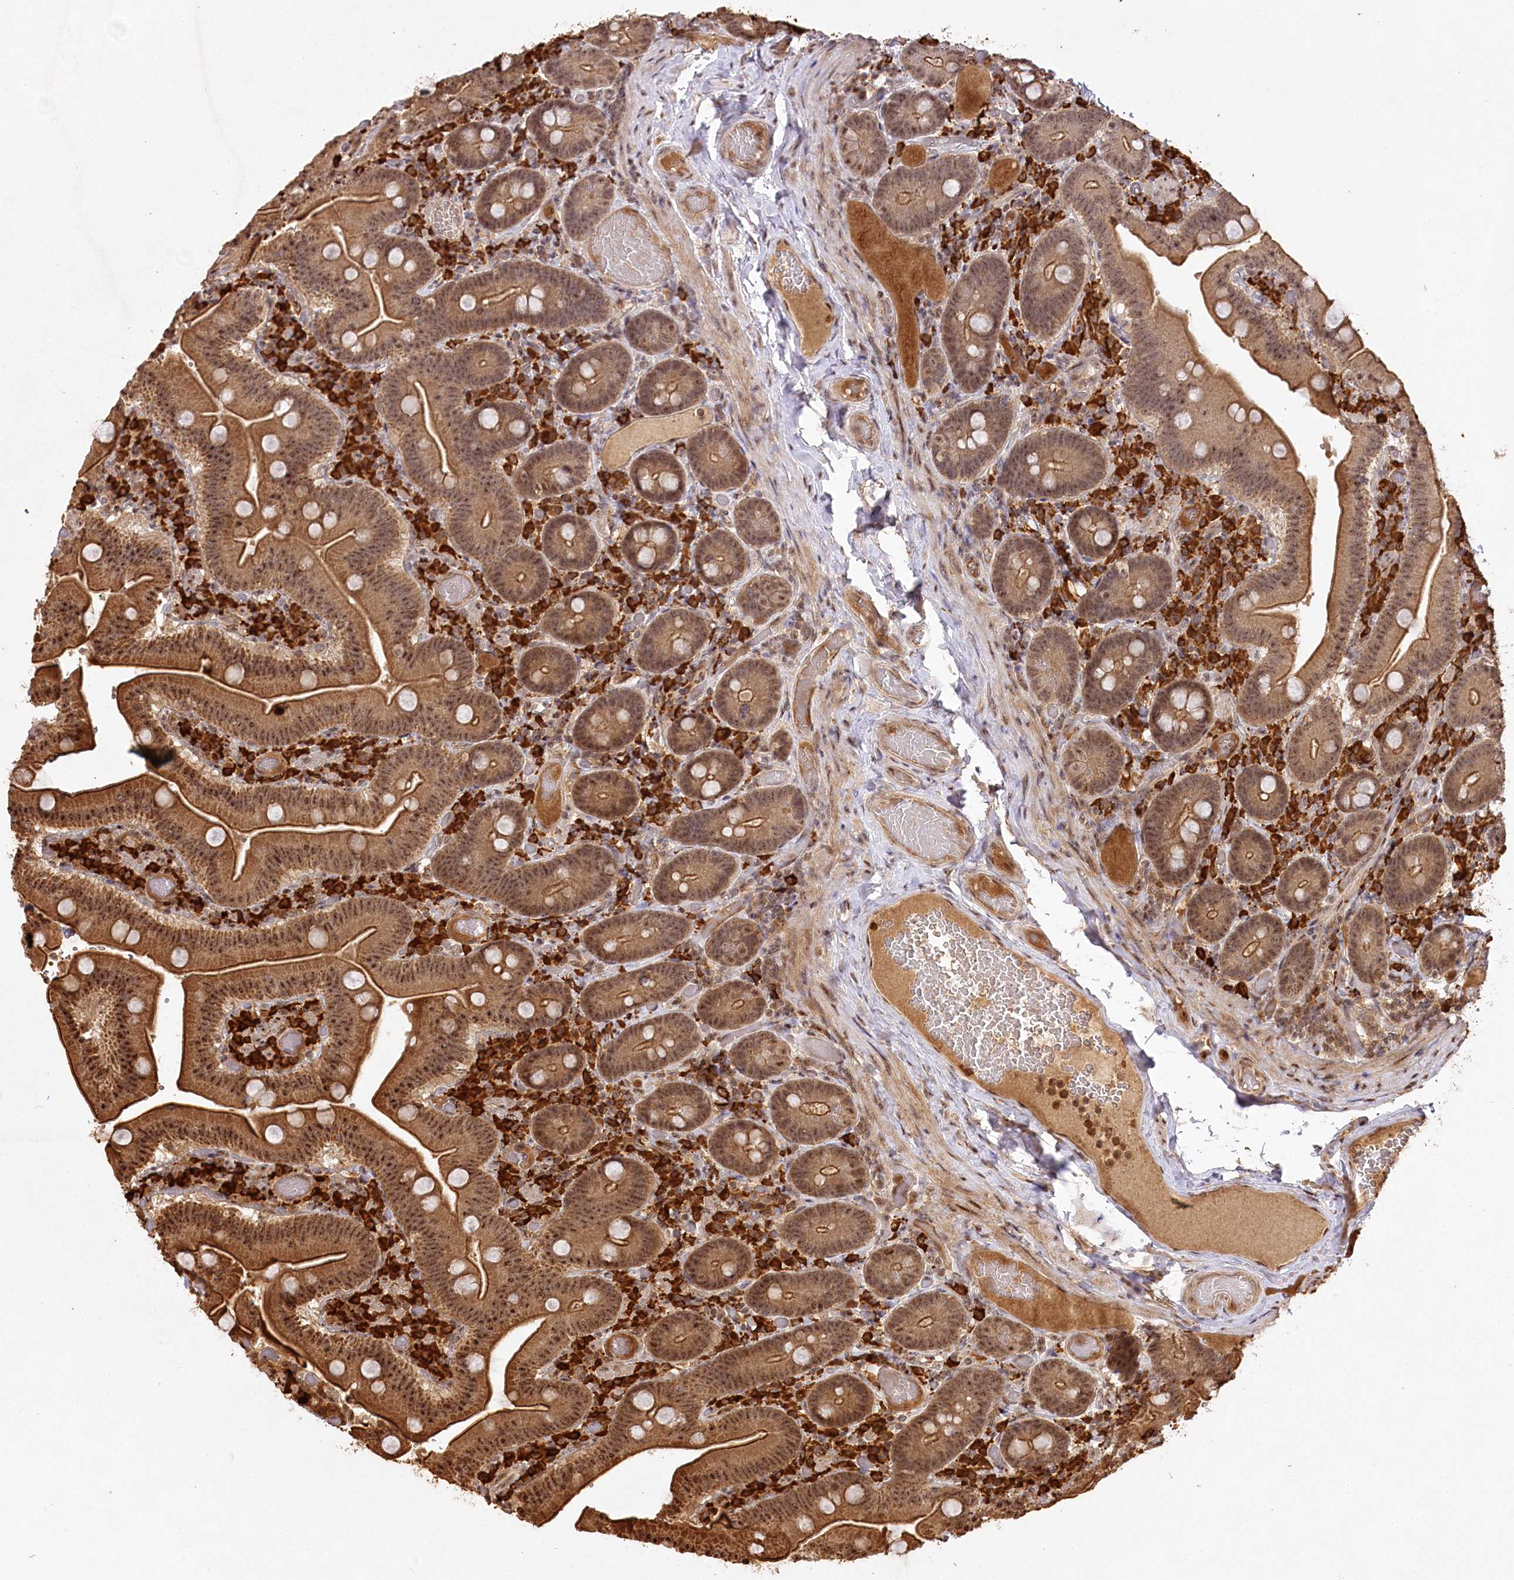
{"staining": {"intensity": "moderate", "quantity": ">75%", "location": "cytoplasmic/membranous,nuclear"}, "tissue": "duodenum", "cell_type": "Glandular cells", "image_type": "normal", "snomed": [{"axis": "morphology", "description": "Normal tissue, NOS"}, {"axis": "topography", "description": "Duodenum"}], "caption": "Protein expression by immunohistochemistry (IHC) displays moderate cytoplasmic/membranous,nuclear positivity in about >75% of glandular cells in unremarkable duodenum. The protein is stained brown, and the nuclei are stained in blue (DAB IHC with brightfield microscopy, high magnification).", "gene": "PYROXD1", "patient": {"sex": "female", "age": 62}}